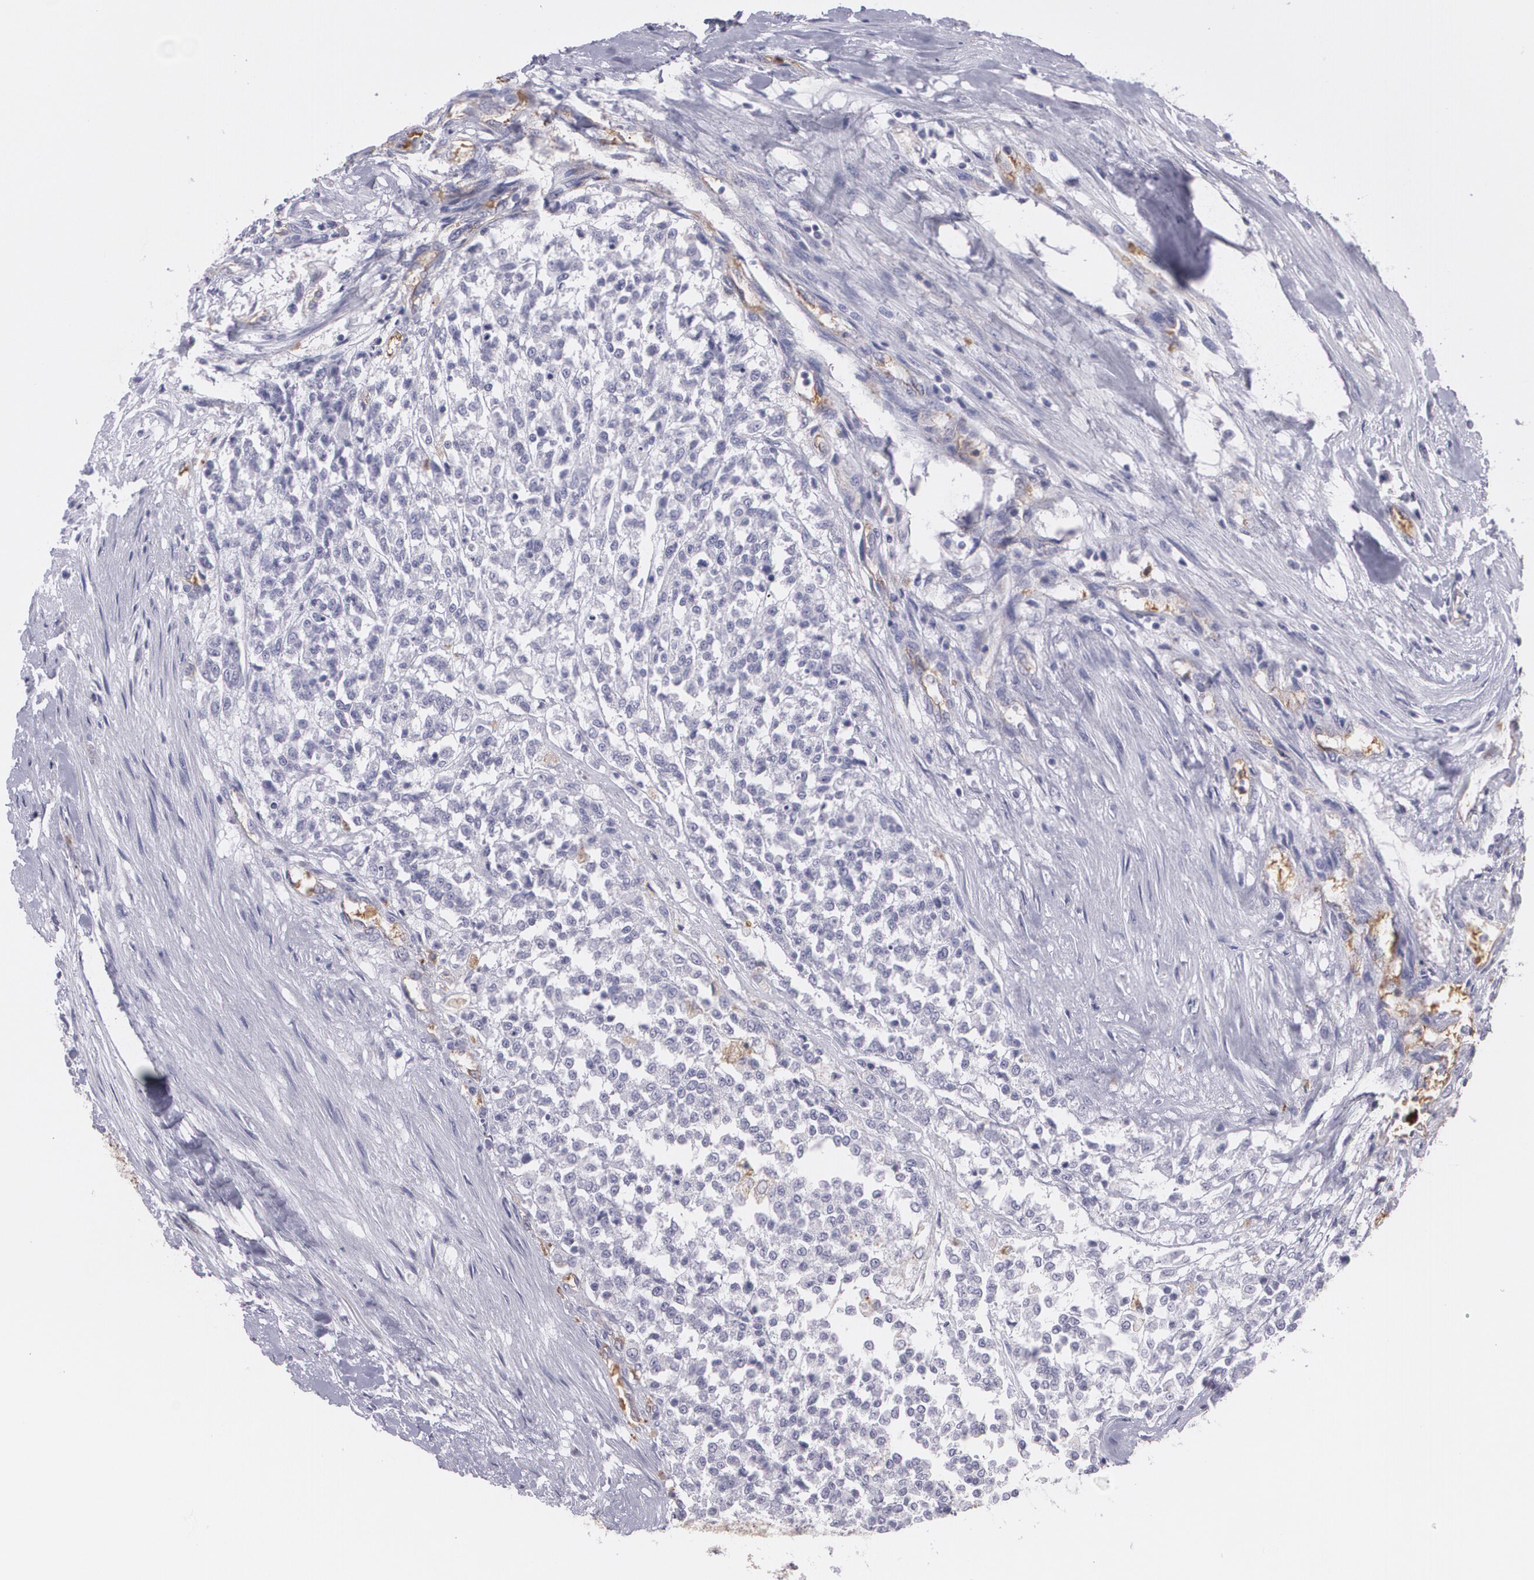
{"staining": {"intensity": "negative", "quantity": "none", "location": "none"}, "tissue": "testis cancer", "cell_type": "Tumor cells", "image_type": "cancer", "snomed": [{"axis": "morphology", "description": "Seminoma, NOS"}, {"axis": "topography", "description": "Testis"}], "caption": "There is no significant staining in tumor cells of testis cancer (seminoma).", "gene": "ACE", "patient": {"sex": "male", "age": 59}}